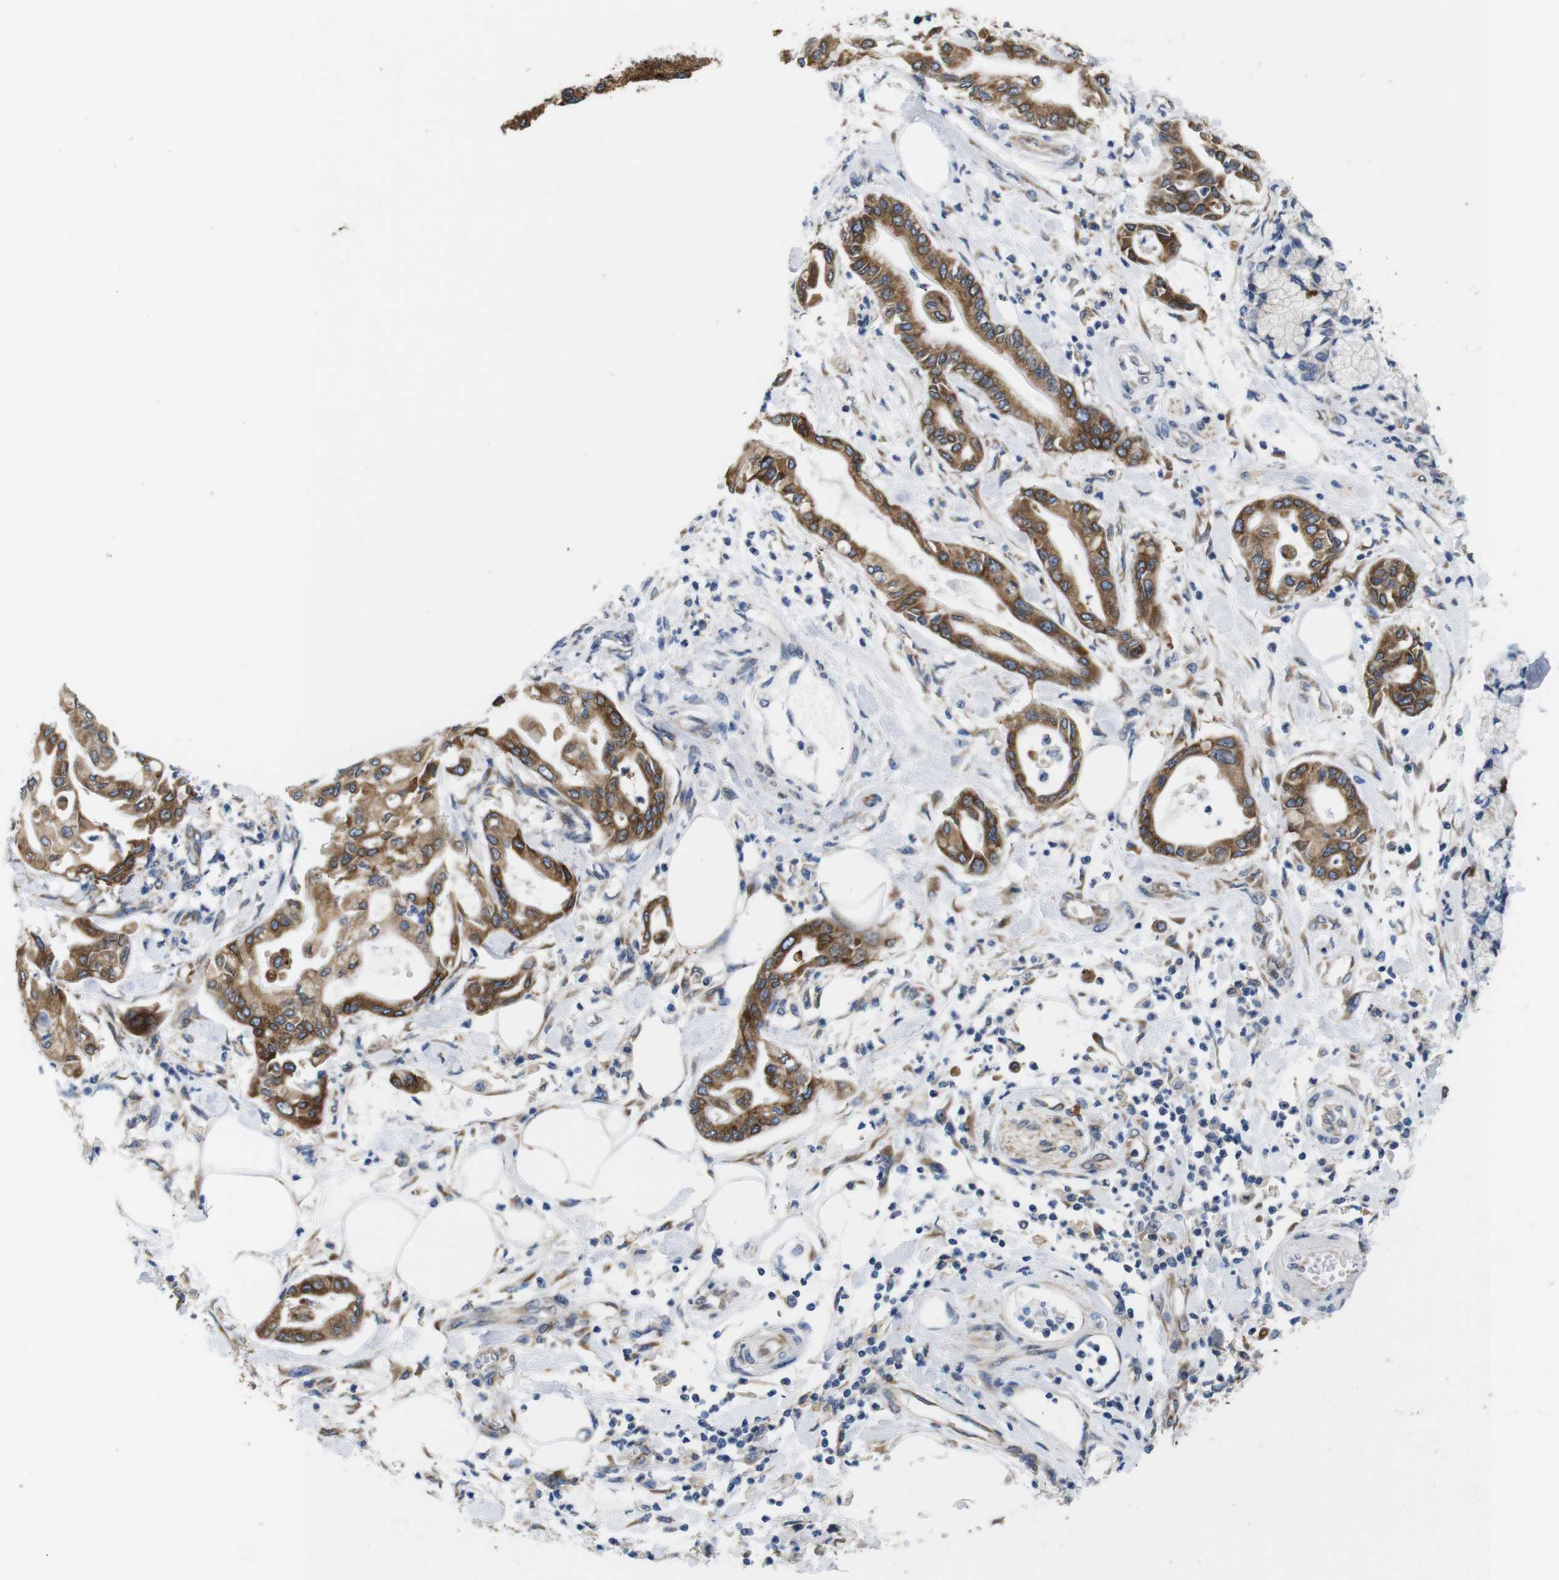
{"staining": {"intensity": "moderate", "quantity": ">75%", "location": "cytoplasmic/membranous"}, "tissue": "pancreatic cancer", "cell_type": "Tumor cells", "image_type": "cancer", "snomed": [{"axis": "morphology", "description": "Adenocarcinoma, NOS"}, {"axis": "morphology", "description": "Adenocarcinoma, metastatic, NOS"}, {"axis": "topography", "description": "Lymph node"}, {"axis": "topography", "description": "Pancreas"}, {"axis": "topography", "description": "Duodenum"}], "caption": "The image reveals immunohistochemical staining of pancreatic cancer. There is moderate cytoplasmic/membranous positivity is identified in approximately >75% of tumor cells.", "gene": "HACD3", "patient": {"sex": "female", "age": 64}}